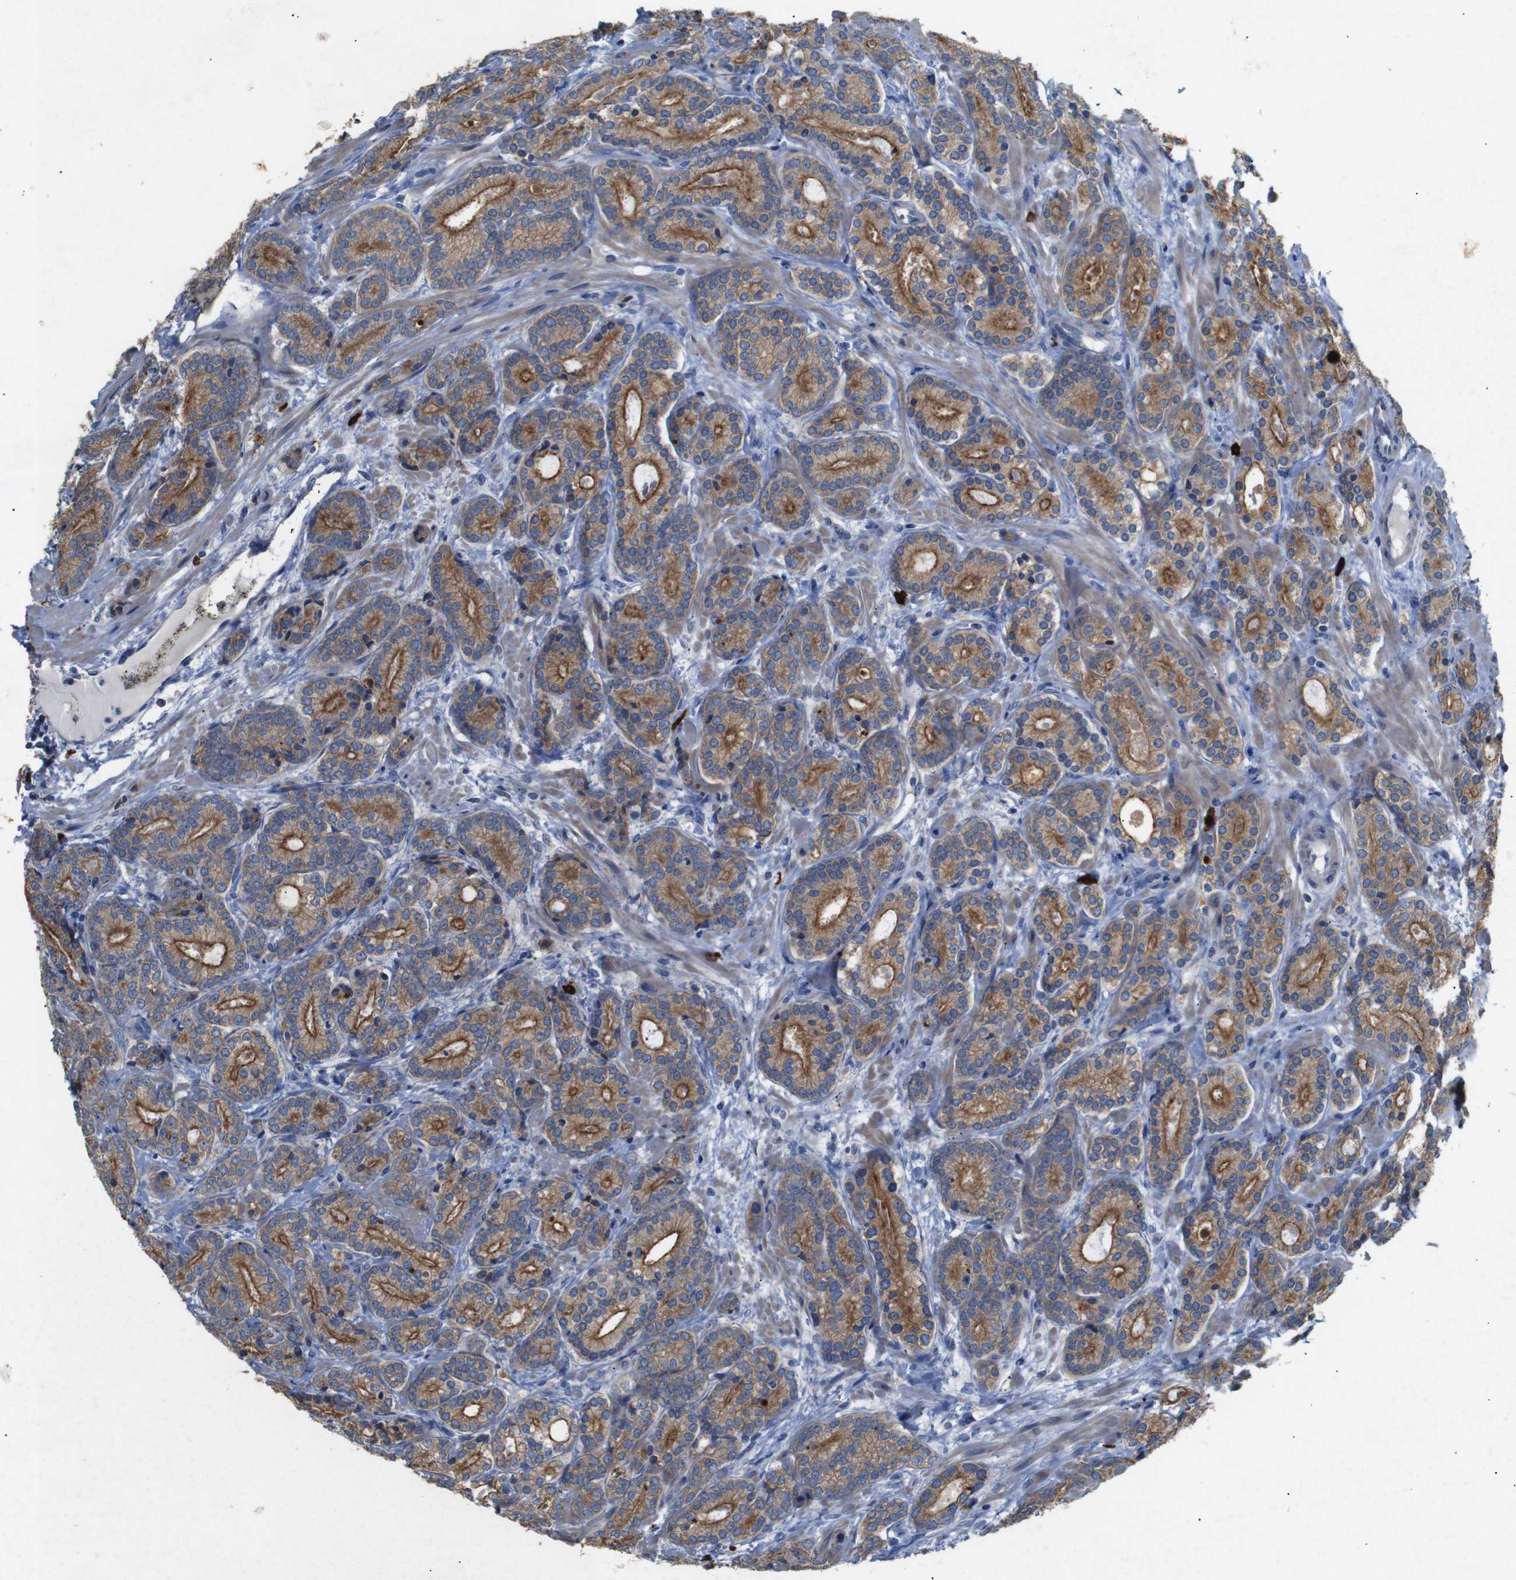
{"staining": {"intensity": "moderate", "quantity": ">75%", "location": "cytoplasmic/membranous"}, "tissue": "prostate cancer", "cell_type": "Tumor cells", "image_type": "cancer", "snomed": [{"axis": "morphology", "description": "Adenocarcinoma, High grade"}, {"axis": "topography", "description": "Prostate"}], "caption": "There is medium levels of moderate cytoplasmic/membranous staining in tumor cells of prostate cancer (adenocarcinoma (high-grade)), as demonstrated by immunohistochemical staining (brown color).", "gene": "ALOX15", "patient": {"sex": "male", "age": 61}}